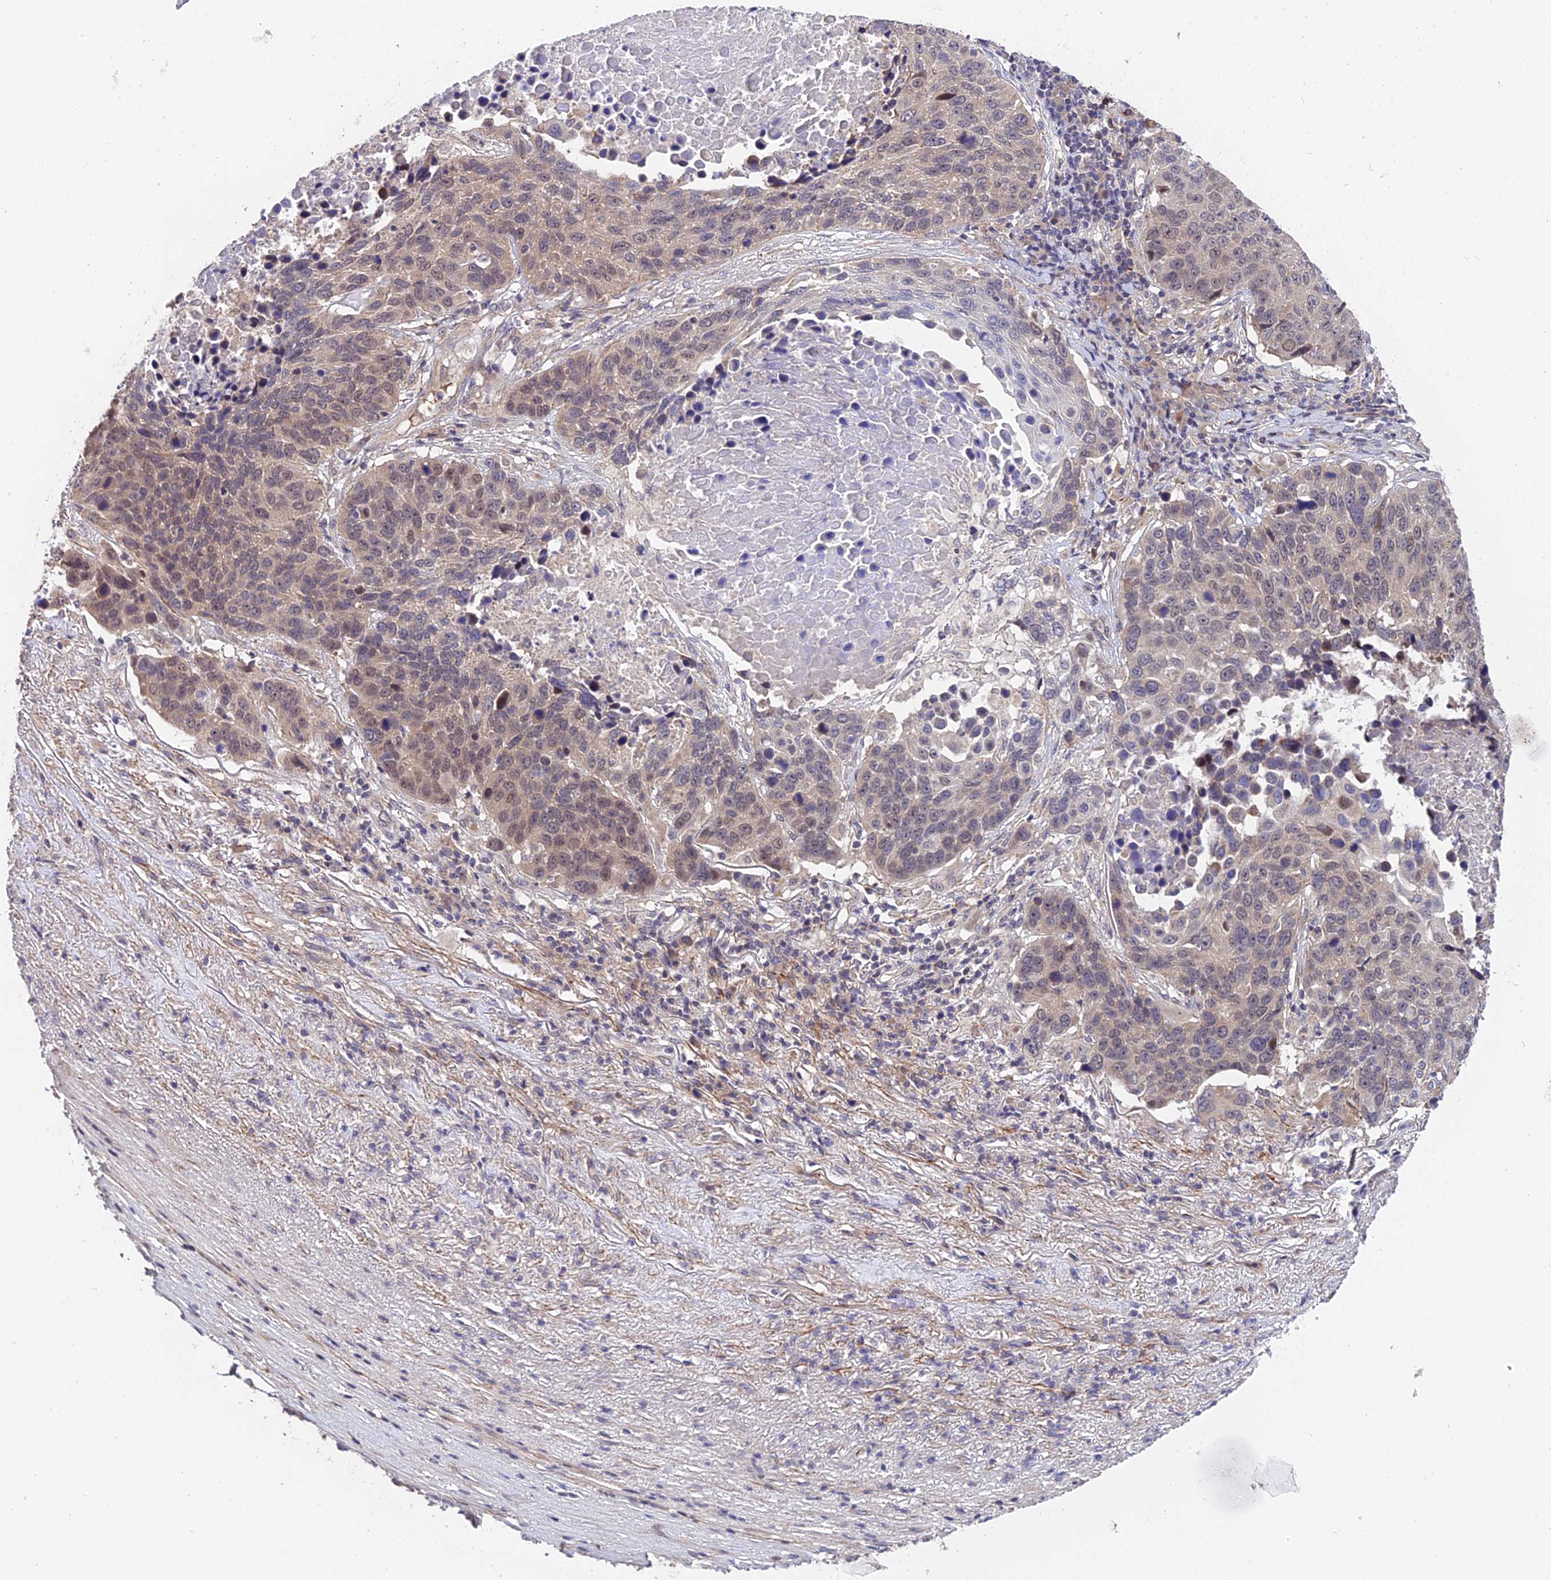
{"staining": {"intensity": "weak", "quantity": "25%-75%", "location": "nuclear"}, "tissue": "lung cancer", "cell_type": "Tumor cells", "image_type": "cancer", "snomed": [{"axis": "morphology", "description": "Normal tissue, NOS"}, {"axis": "morphology", "description": "Squamous cell carcinoma, NOS"}, {"axis": "topography", "description": "Lymph node"}, {"axis": "topography", "description": "Lung"}], "caption": "Lung squamous cell carcinoma tissue shows weak nuclear positivity in about 25%-75% of tumor cells, visualized by immunohistochemistry. Nuclei are stained in blue.", "gene": "TRMT1", "patient": {"sex": "male", "age": 66}}